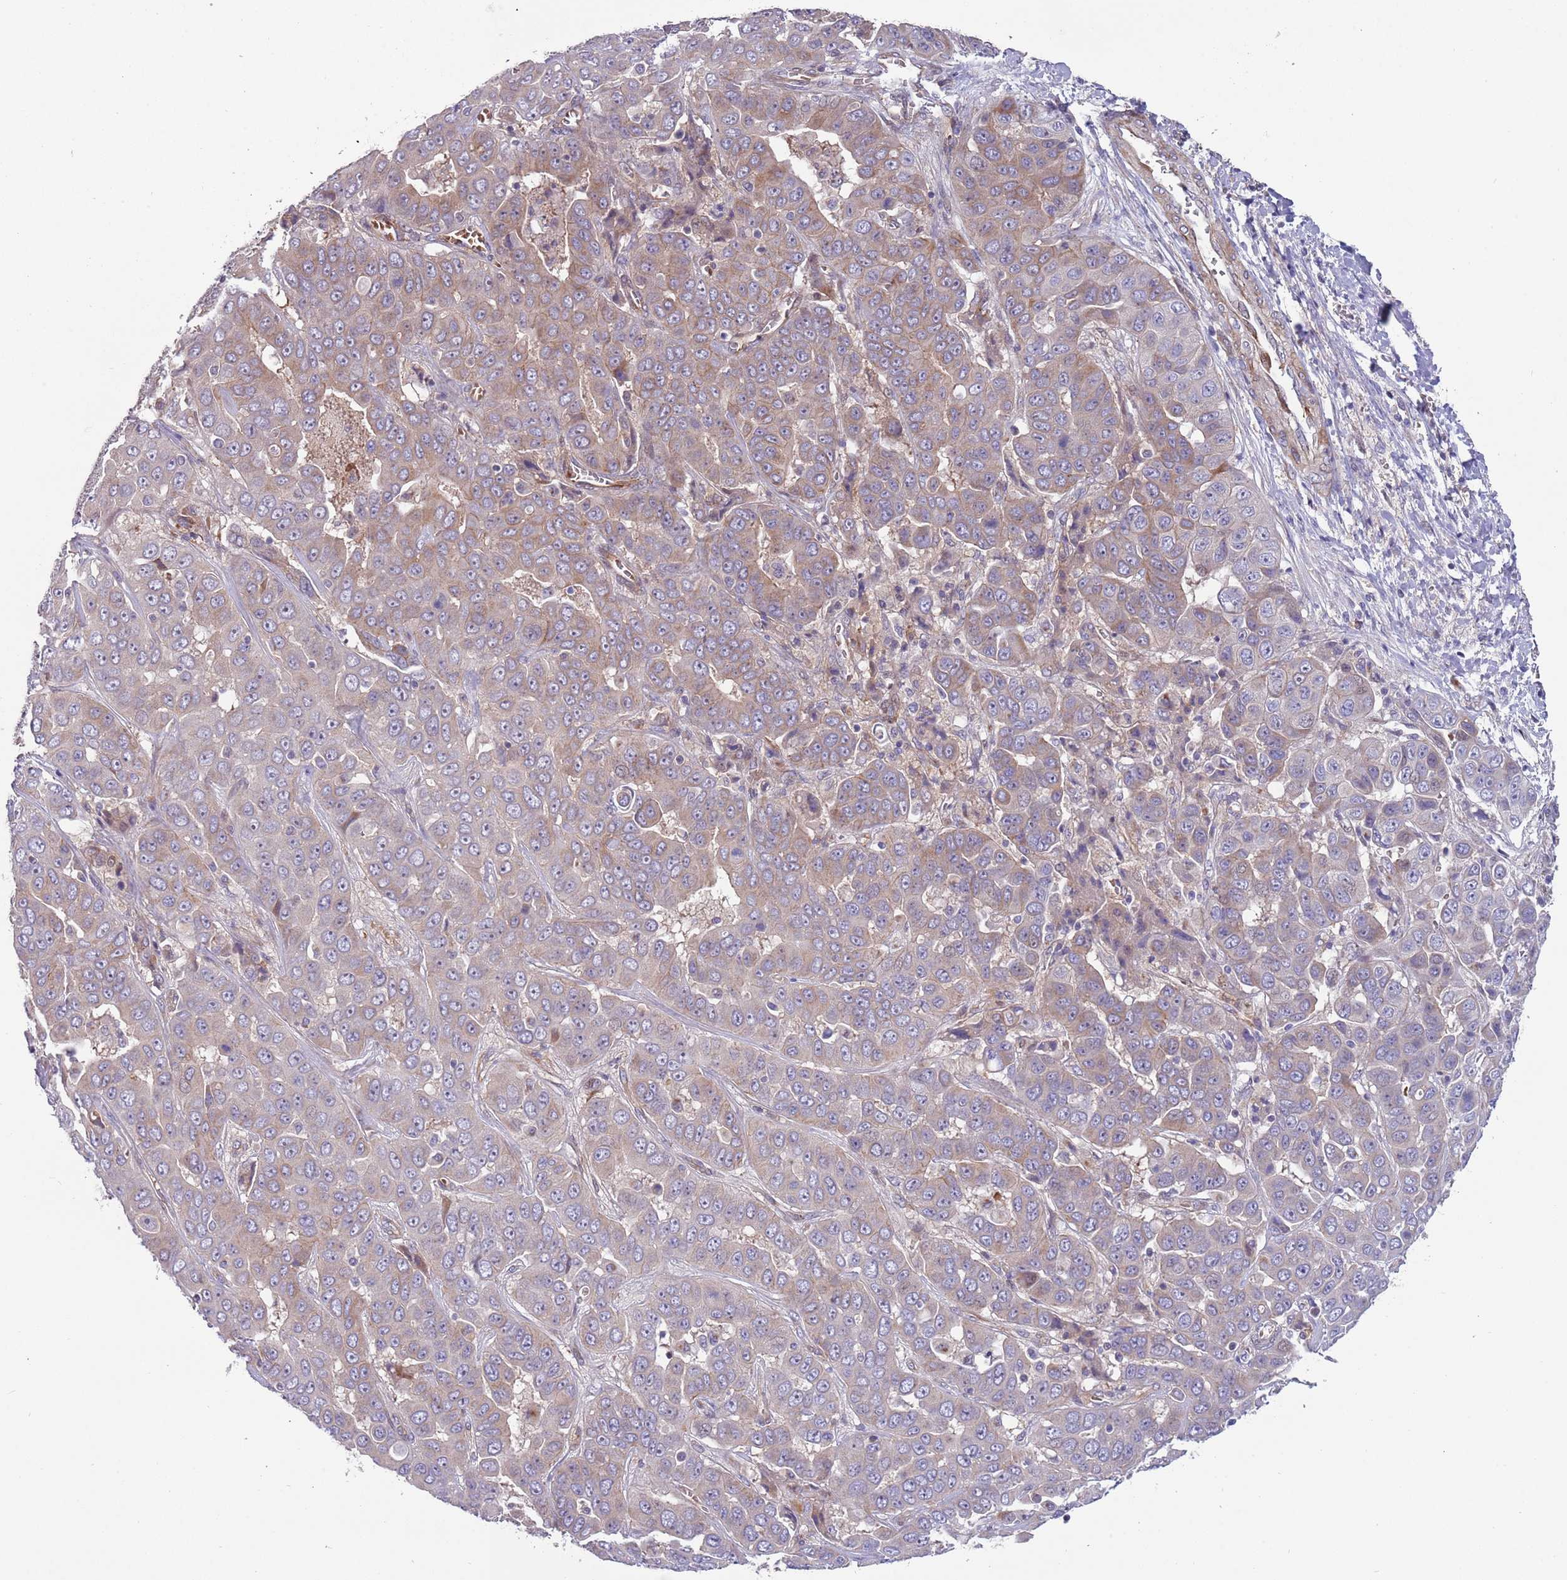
{"staining": {"intensity": "weak", "quantity": ">75%", "location": "cytoplasmic/membranous"}, "tissue": "liver cancer", "cell_type": "Tumor cells", "image_type": "cancer", "snomed": [{"axis": "morphology", "description": "Cholangiocarcinoma"}, {"axis": "topography", "description": "Liver"}], "caption": "IHC micrograph of neoplastic tissue: liver cancer stained using immunohistochemistry shows low levels of weak protein expression localized specifically in the cytoplasmic/membranous of tumor cells, appearing as a cytoplasmic/membranous brown color.", "gene": "ITGB6", "patient": {"sex": "female", "age": 52}}